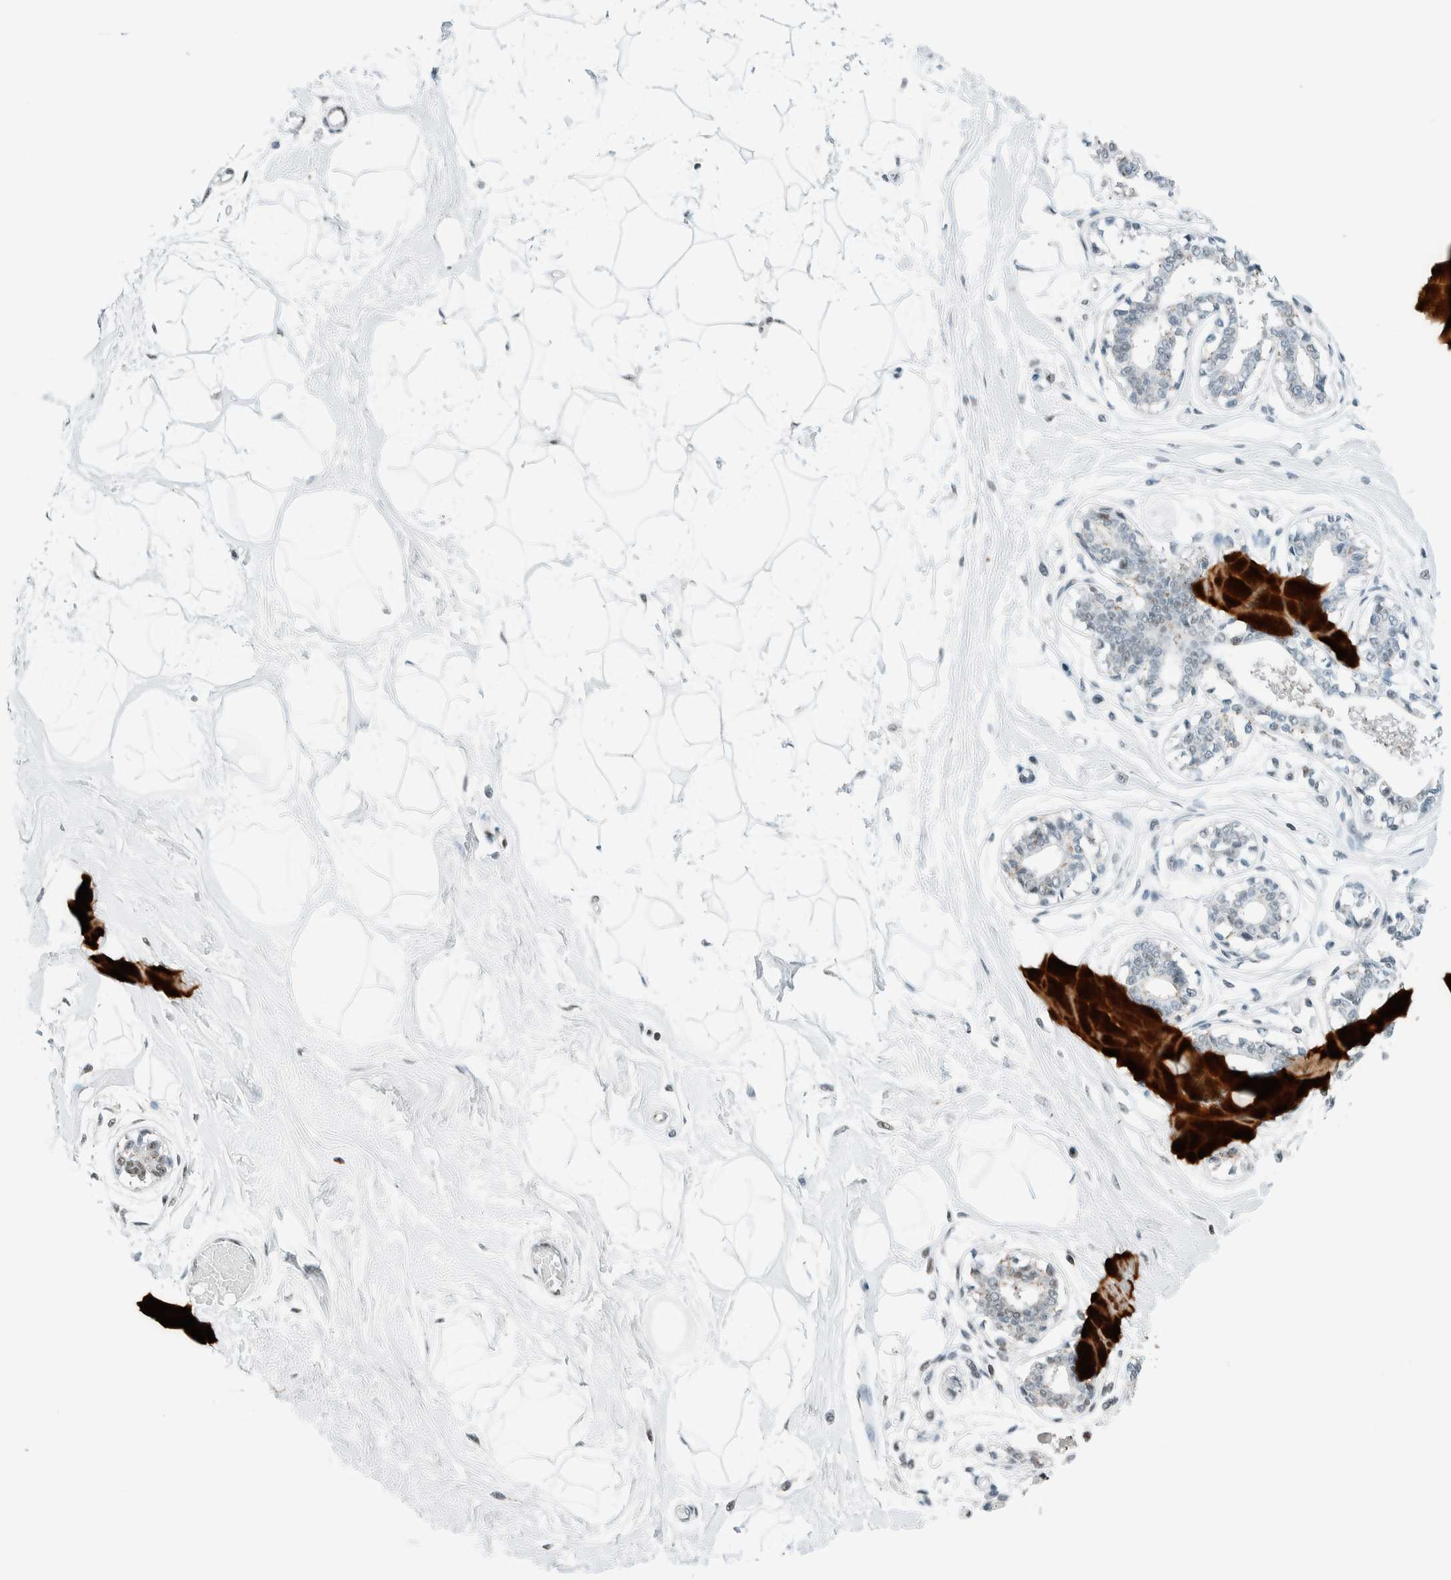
{"staining": {"intensity": "negative", "quantity": "none", "location": "none"}, "tissue": "breast", "cell_type": "Adipocytes", "image_type": "normal", "snomed": [{"axis": "morphology", "description": "Normal tissue, NOS"}, {"axis": "topography", "description": "Breast"}], "caption": "Immunohistochemistry (IHC) photomicrograph of normal breast: human breast stained with DAB reveals no significant protein expression in adipocytes.", "gene": "CYSRT1", "patient": {"sex": "female", "age": 45}}